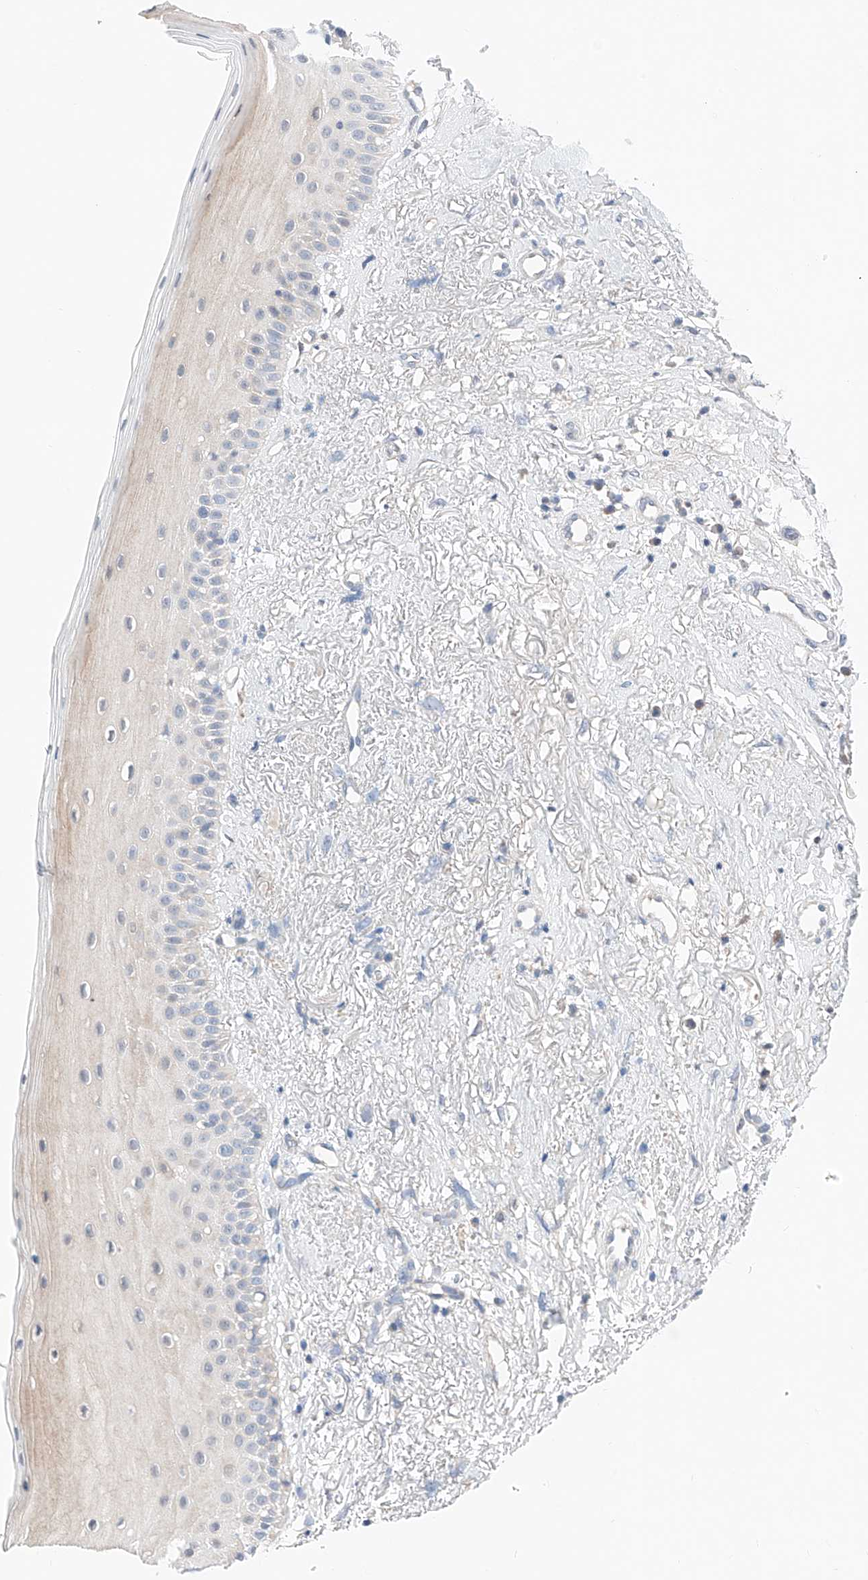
{"staining": {"intensity": "weak", "quantity": "<25%", "location": "cytoplasmic/membranous"}, "tissue": "oral mucosa", "cell_type": "Squamous epithelial cells", "image_type": "normal", "snomed": [{"axis": "morphology", "description": "Normal tissue, NOS"}, {"axis": "topography", "description": "Oral tissue"}], "caption": "This is an immunohistochemistry image of benign oral mucosa. There is no staining in squamous epithelial cells.", "gene": "MRAP", "patient": {"sex": "female", "age": 63}}